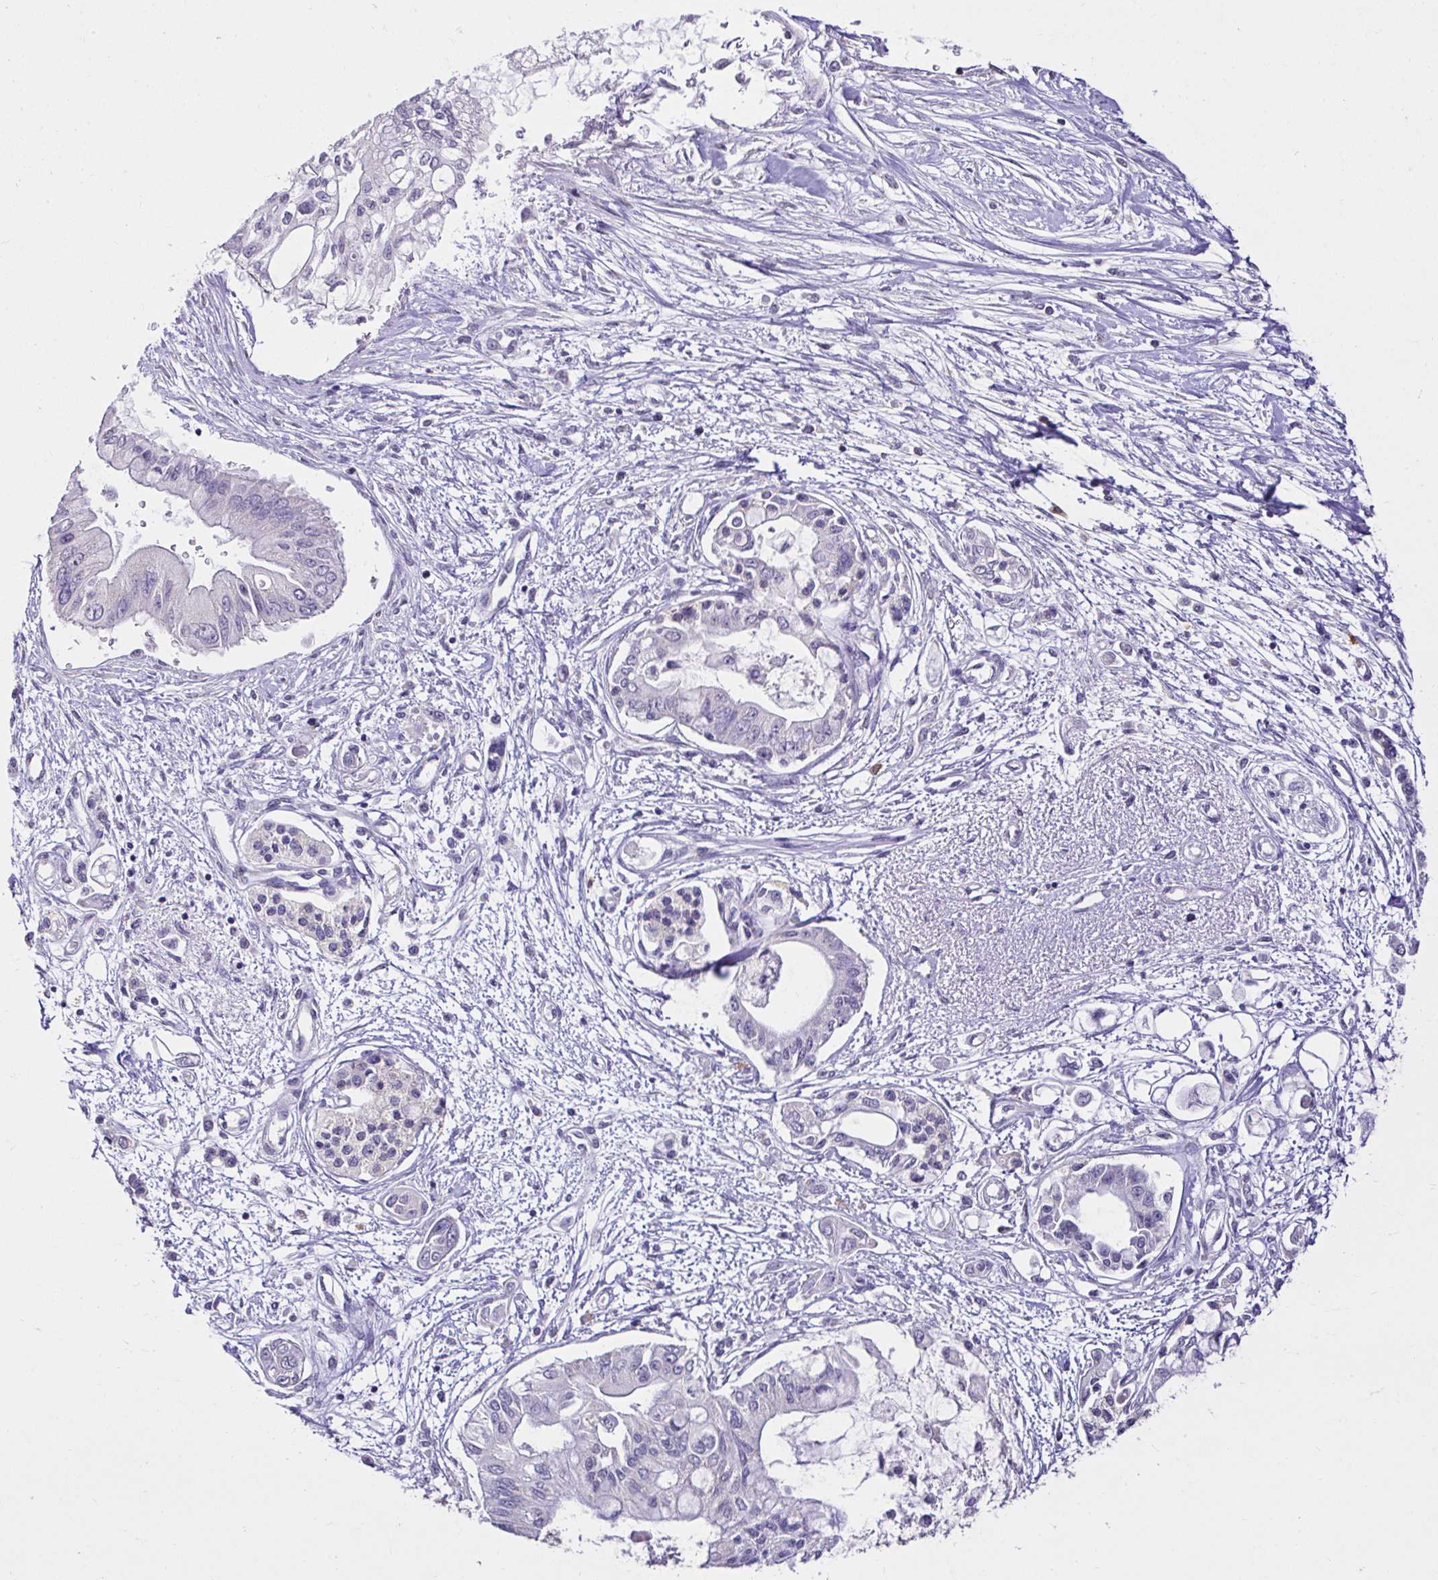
{"staining": {"intensity": "moderate", "quantity": "<25%", "location": "cytoplasmic/membranous"}, "tissue": "pancreatic cancer", "cell_type": "Tumor cells", "image_type": "cancer", "snomed": [{"axis": "morphology", "description": "Adenocarcinoma, NOS"}, {"axis": "topography", "description": "Pancreas"}], "caption": "Immunohistochemical staining of pancreatic adenocarcinoma shows moderate cytoplasmic/membranous protein expression in approximately <25% of tumor cells.", "gene": "KIAA1210", "patient": {"sex": "female", "age": 77}}